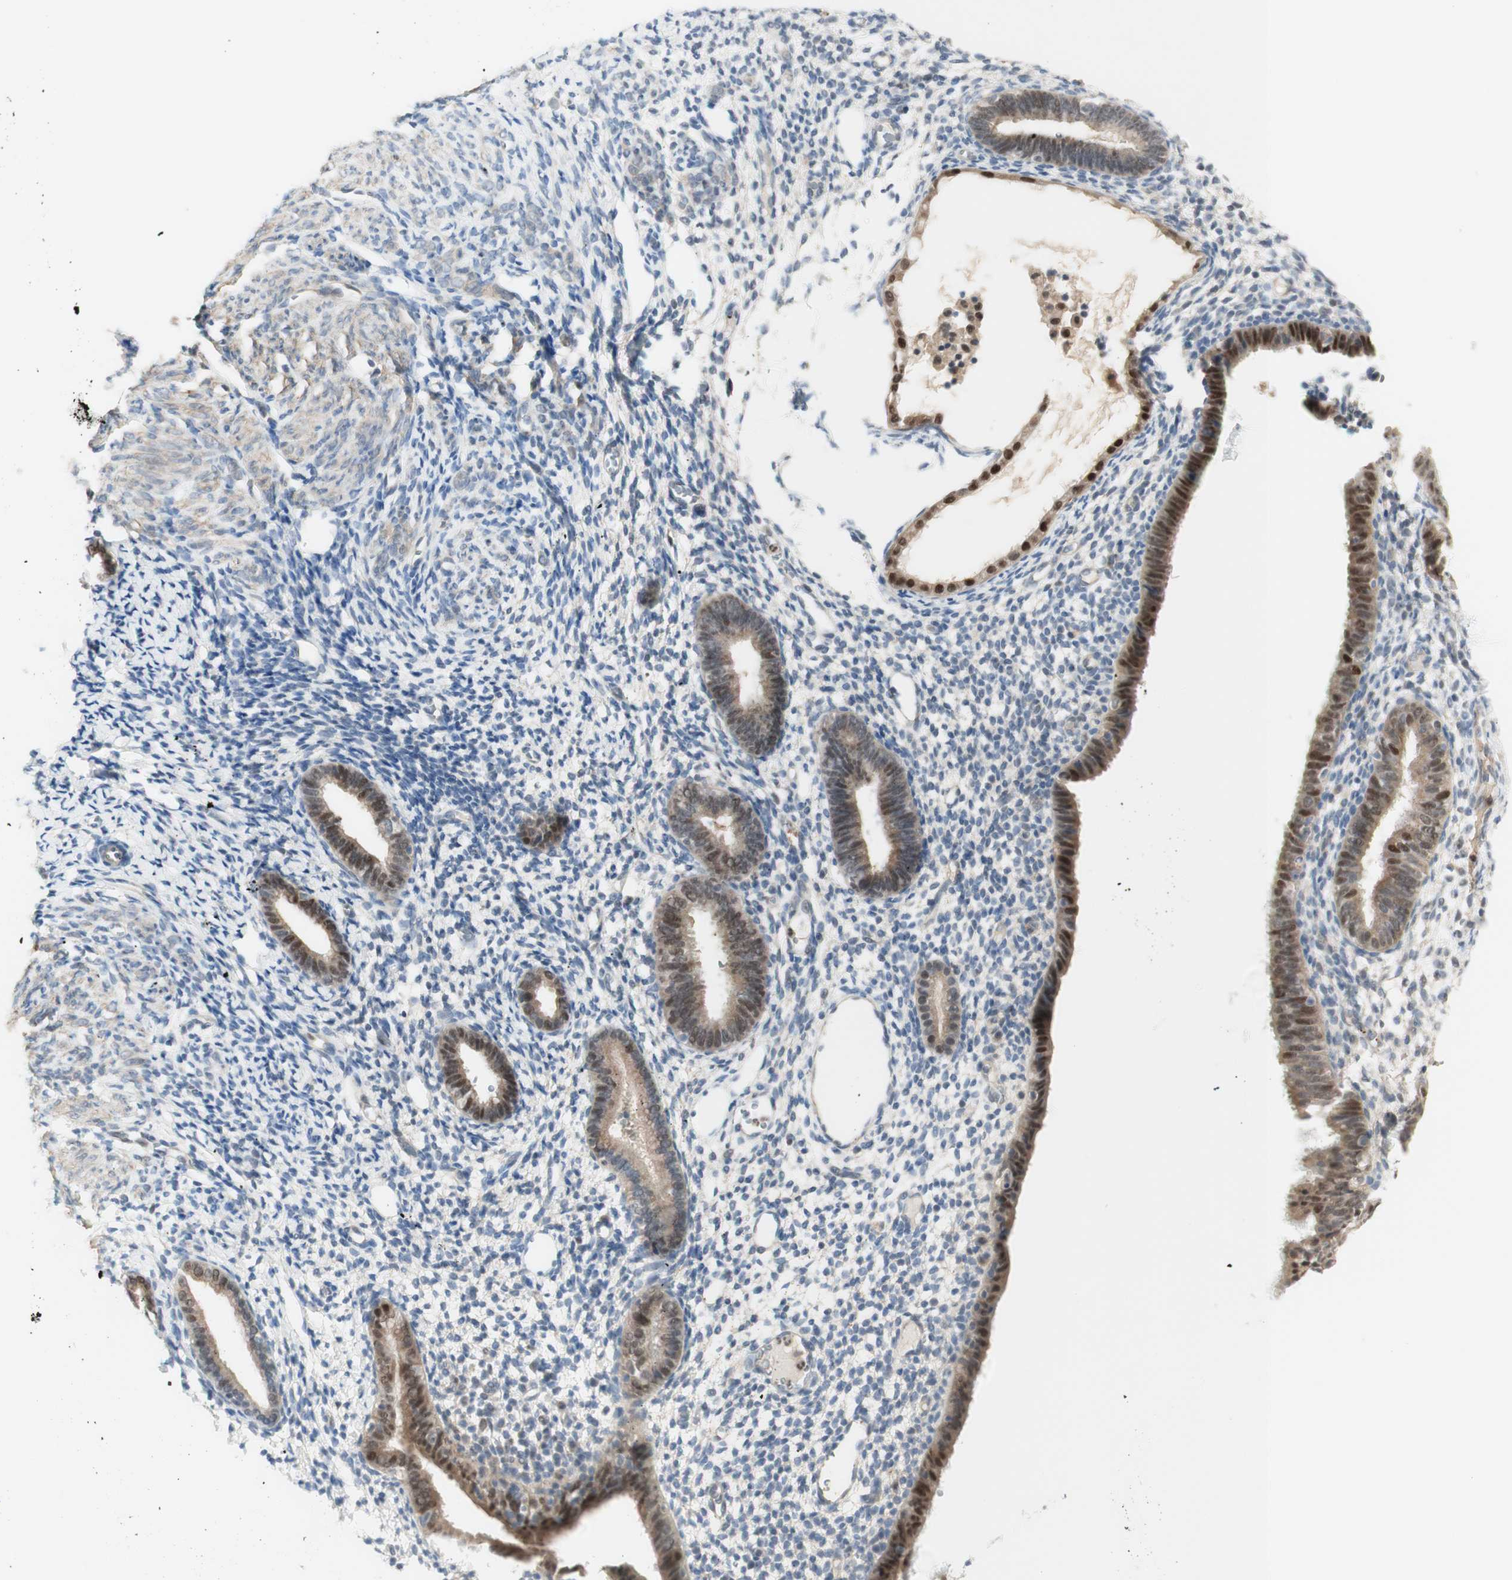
{"staining": {"intensity": "weak", "quantity": "<25%", "location": "nuclear"}, "tissue": "endometrium", "cell_type": "Cells in endometrial stroma", "image_type": "normal", "snomed": [{"axis": "morphology", "description": "Normal tissue, NOS"}, {"axis": "topography", "description": "Endometrium"}], "caption": "Cells in endometrial stroma are negative for brown protein staining in normal endometrium. The staining was performed using DAB to visualize the protein expression in brown, while the nuclei were stained in blue with hematoxylin (Magnification: 20x).", "gene": "RFNG", "patient": {"sex": "female", "age": 61}}